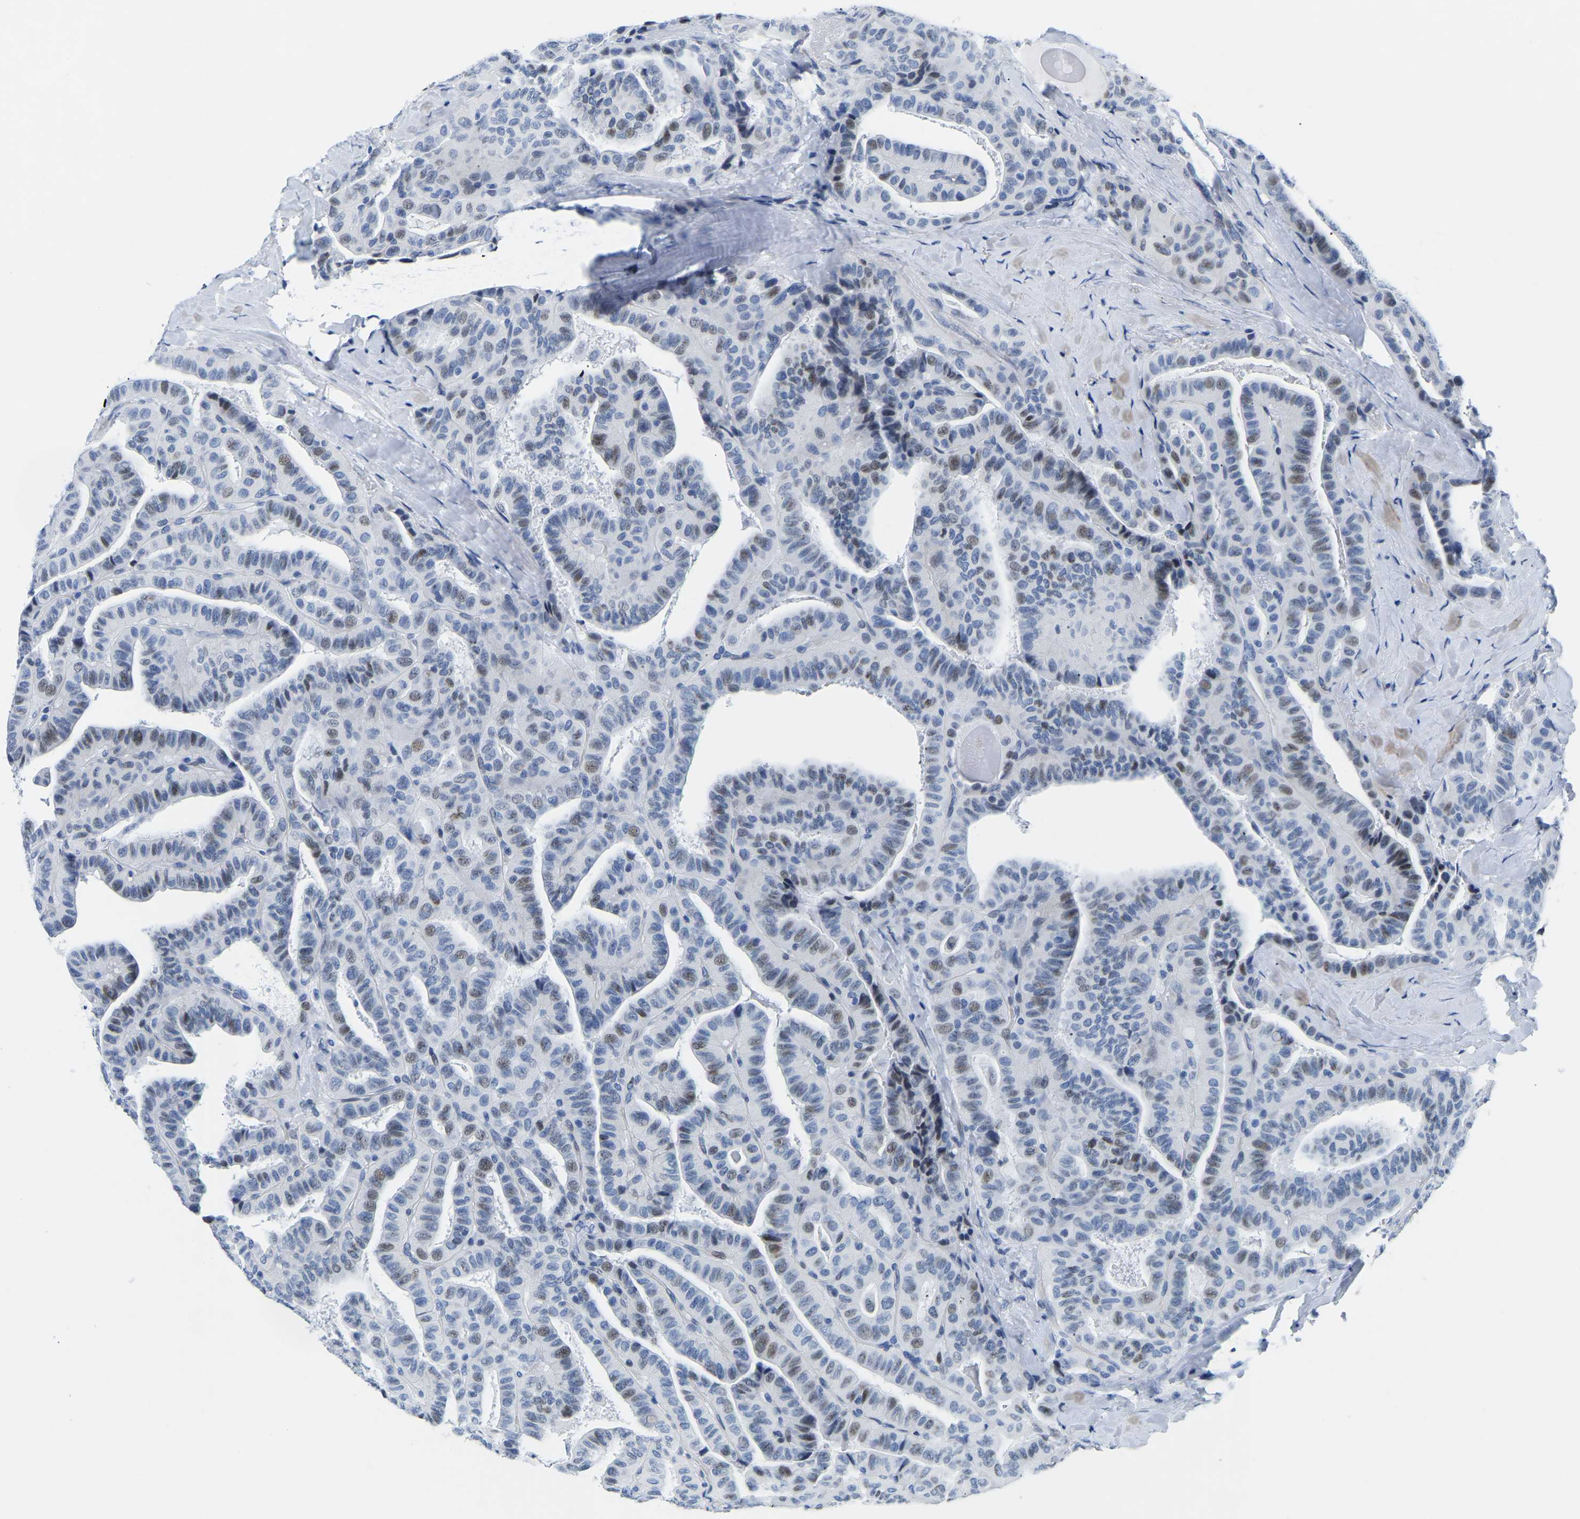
{"staining": {"intensity": "weak", "quantity": "<25%", "location": "nuclear"}, "tissue": "thyroid cancer", "cell_type": "Tumor cells", "image_type": "cancer", "snomed": [{"axis": "morphology", "description": "Papillary adenocarcinoma, NOS"}, {"axis": "topography", "description": "Thyroid gland"}], "caption": "Human papillary adenocarcinoma (thyroid) stained for a protein using immunohistochemistry shows no expression in tumor cells.", "gene": "UPK3A", "patient": {"sex": "male", "age": 77}}